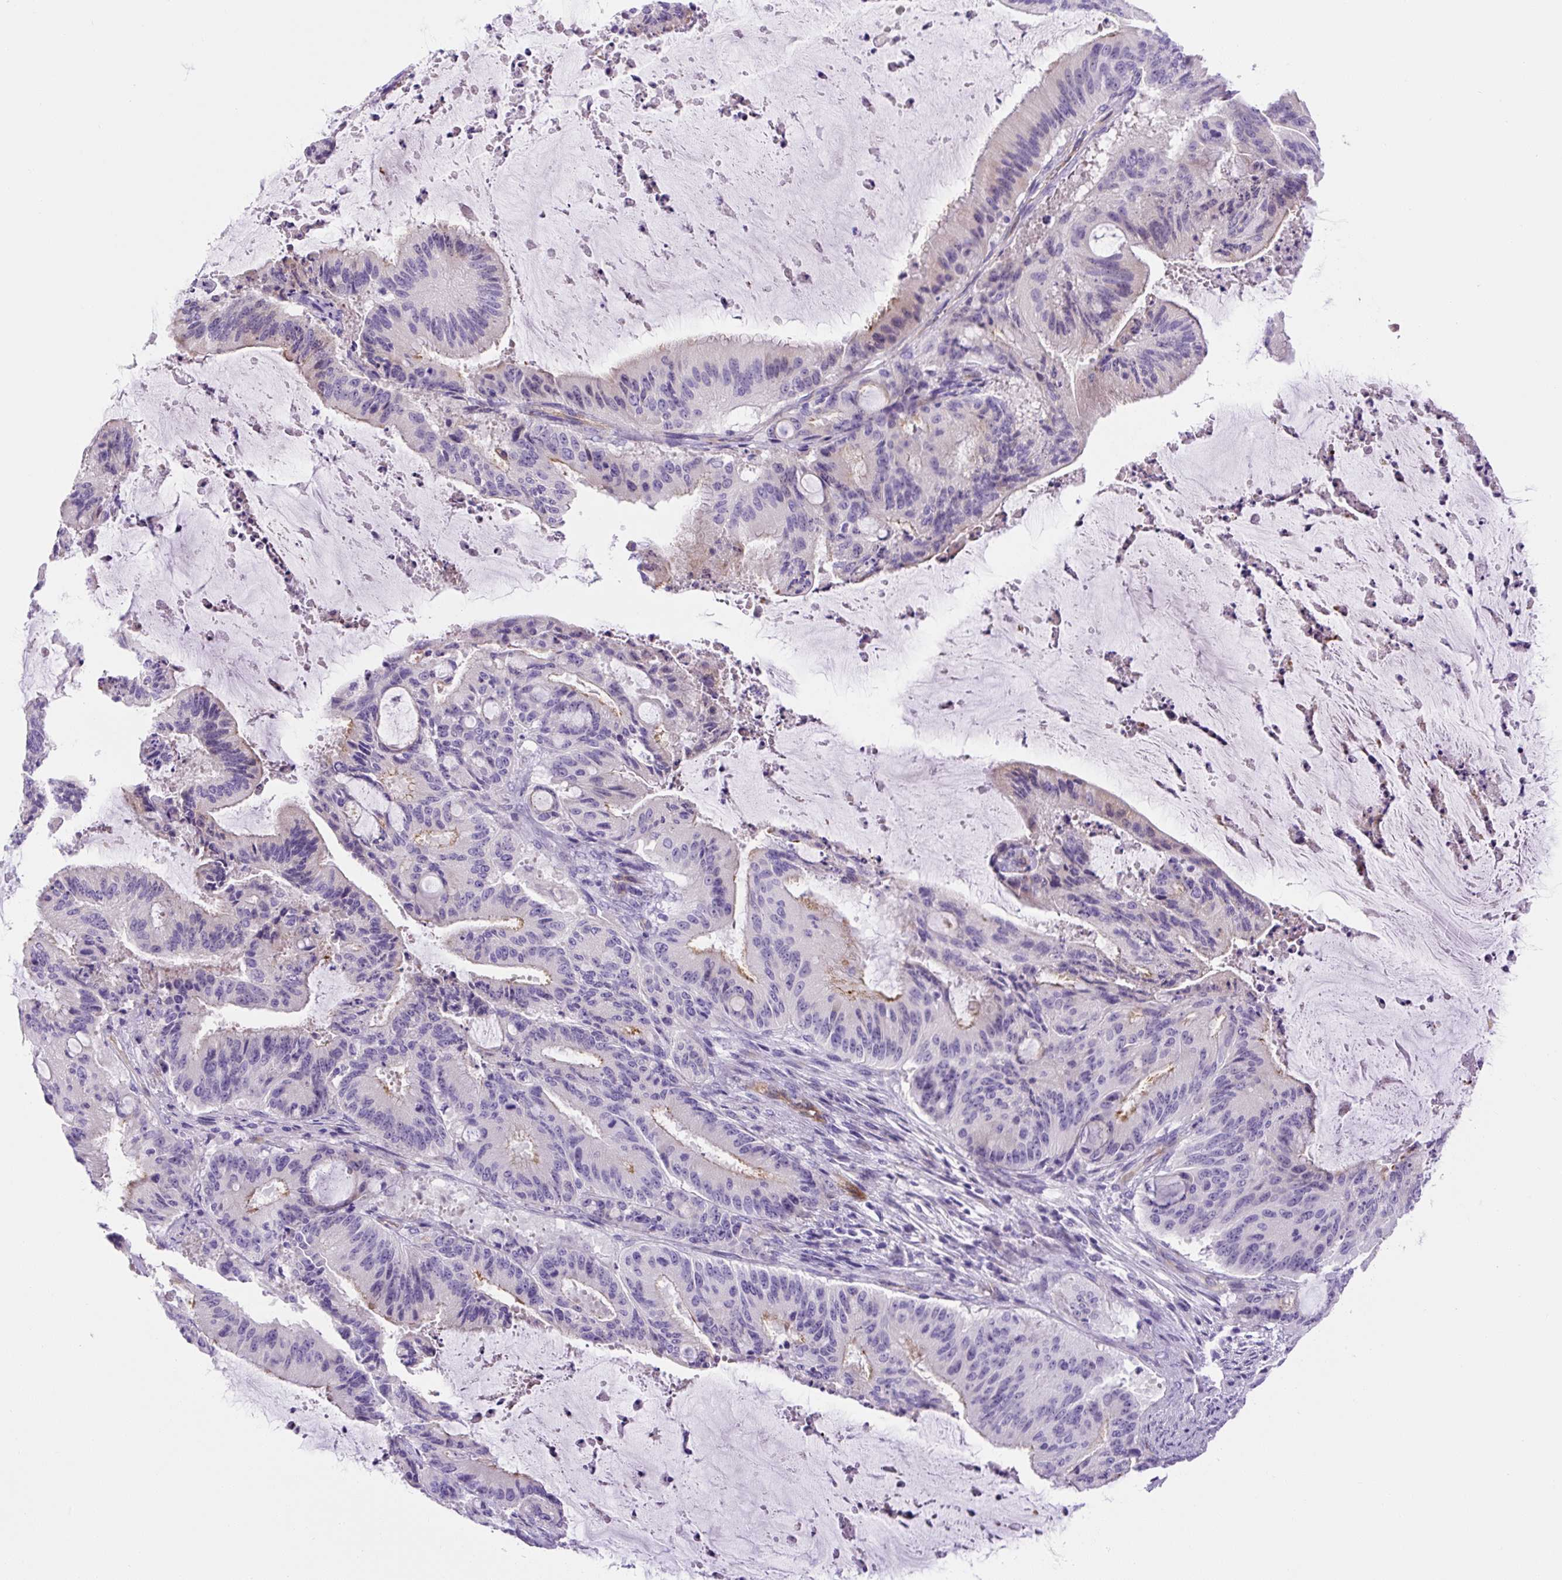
{"staining": {"intensity": "weak", "quantity": "<25%", "location": "cytoplasmic/membranous"}, "tissue": "liver cancer", "cell_type": "Tumor cells", "image_type": "cancer", "snomed": [{"axis": "morphology", "description": "Normal tissue, NOS"}, {"axis": "morphology", "description": "Cholangiocarcinoma"}, {"axis": "topography", "description": "Liver"}, {"axis": "topography", "description": "Peripheral nerve tissue"}], "caption": "High power microscopy image of an immunohistochemistry histopathology image of liver cancer (cholangiocarcinoma), revealing no significant positivity in tumor cells. (Immunohistochemistry, brightfield microscopy, high magnification).", "gene": "ASB4", "patient": {"sex": "female", "age": 73}}